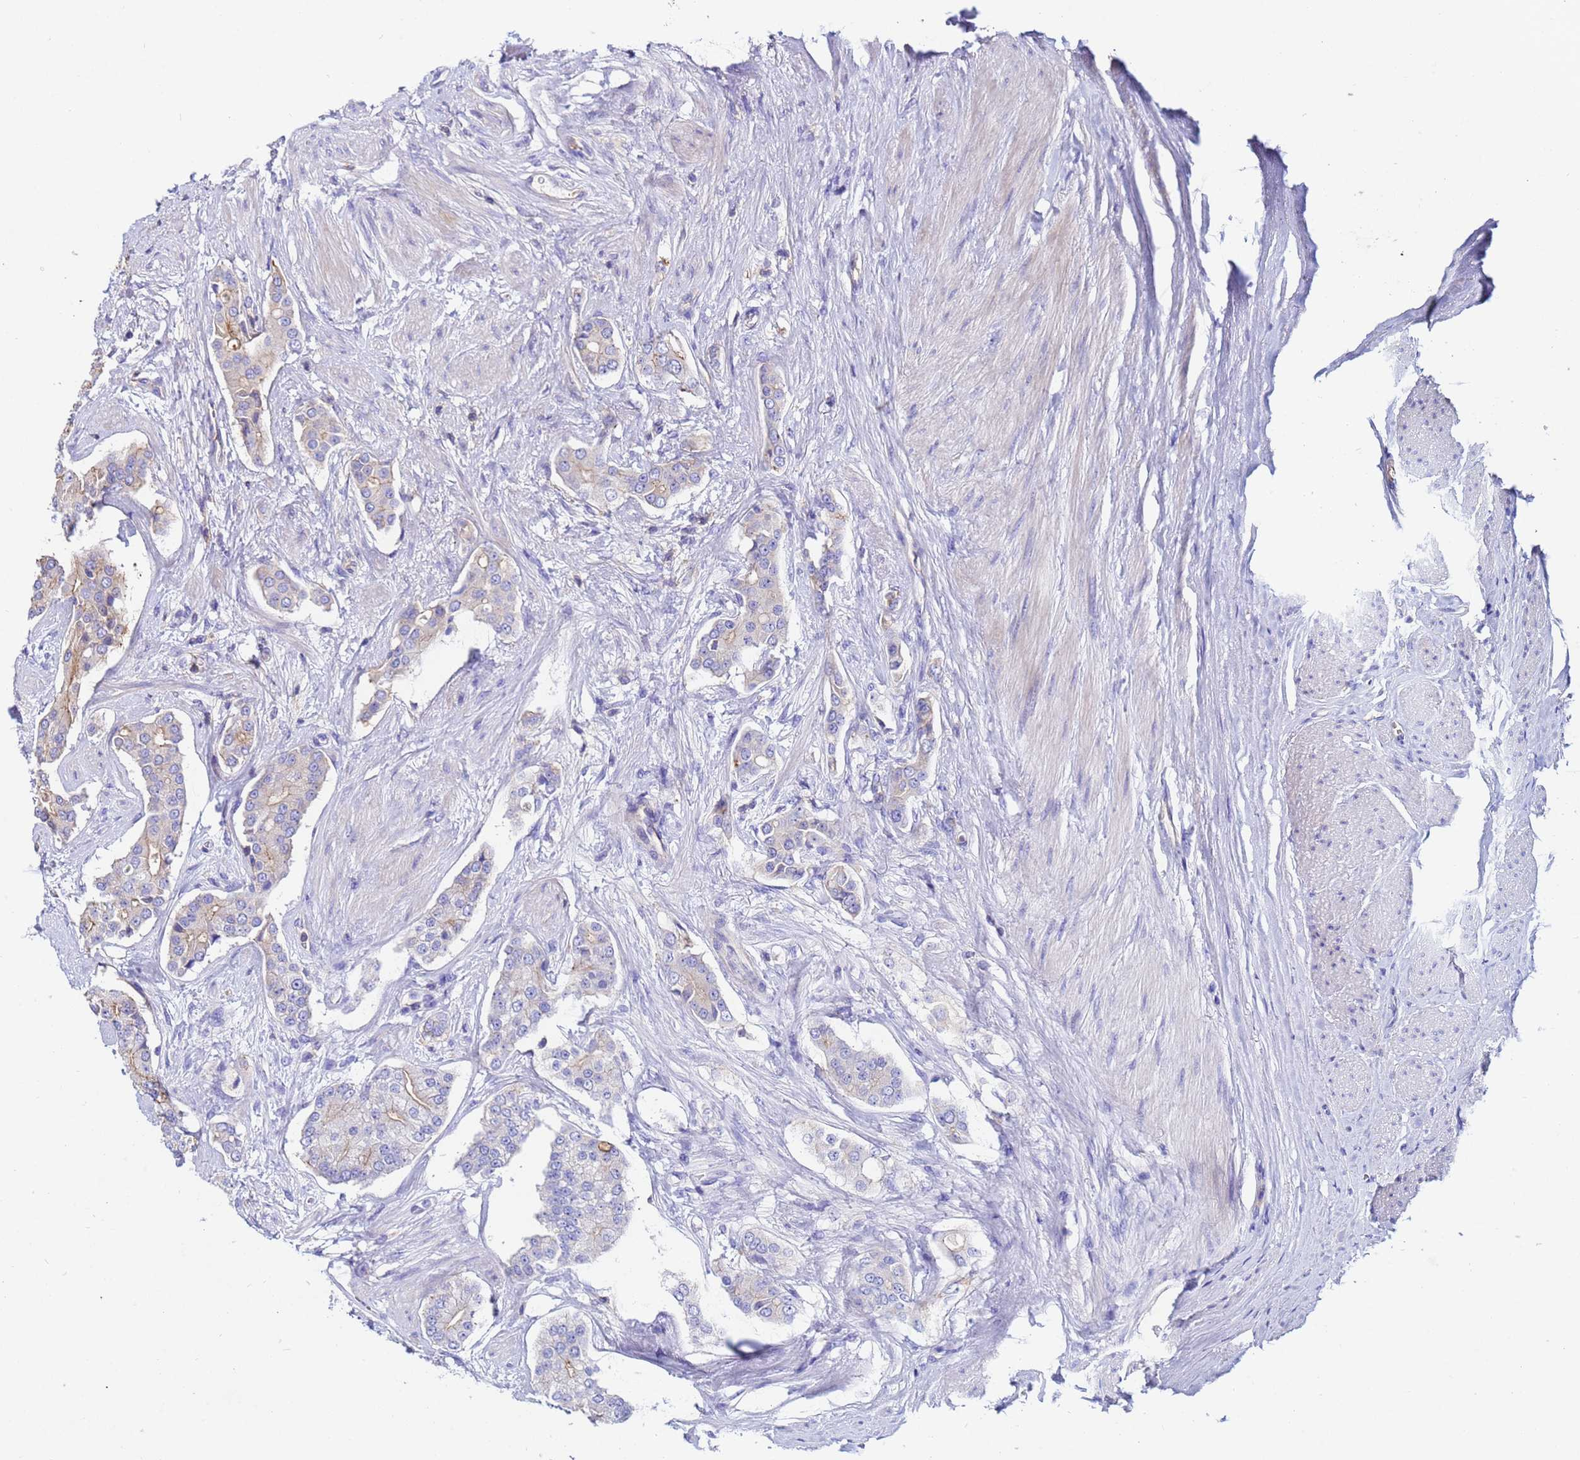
{"staining": {"intensity": "weak", "quantity": "<25%", "location": "cytoplasmic/membranous"}, "tissue": "prostate cancer", "cell_type": "Tumor cells", "image_type": "cancer", "snomed": [{"axis": "morphology", "description": "Adenocarcinoma, High grade"}, {"axis": "topography", "description": "Prostate"}], "caption": "An image of adenocarcinoma (high-grade) (prostate) stained for a protein reveals no brown staining in tumor cells.", "gene": "POTEE", "patient": {"sex": "male", "age": 71}}